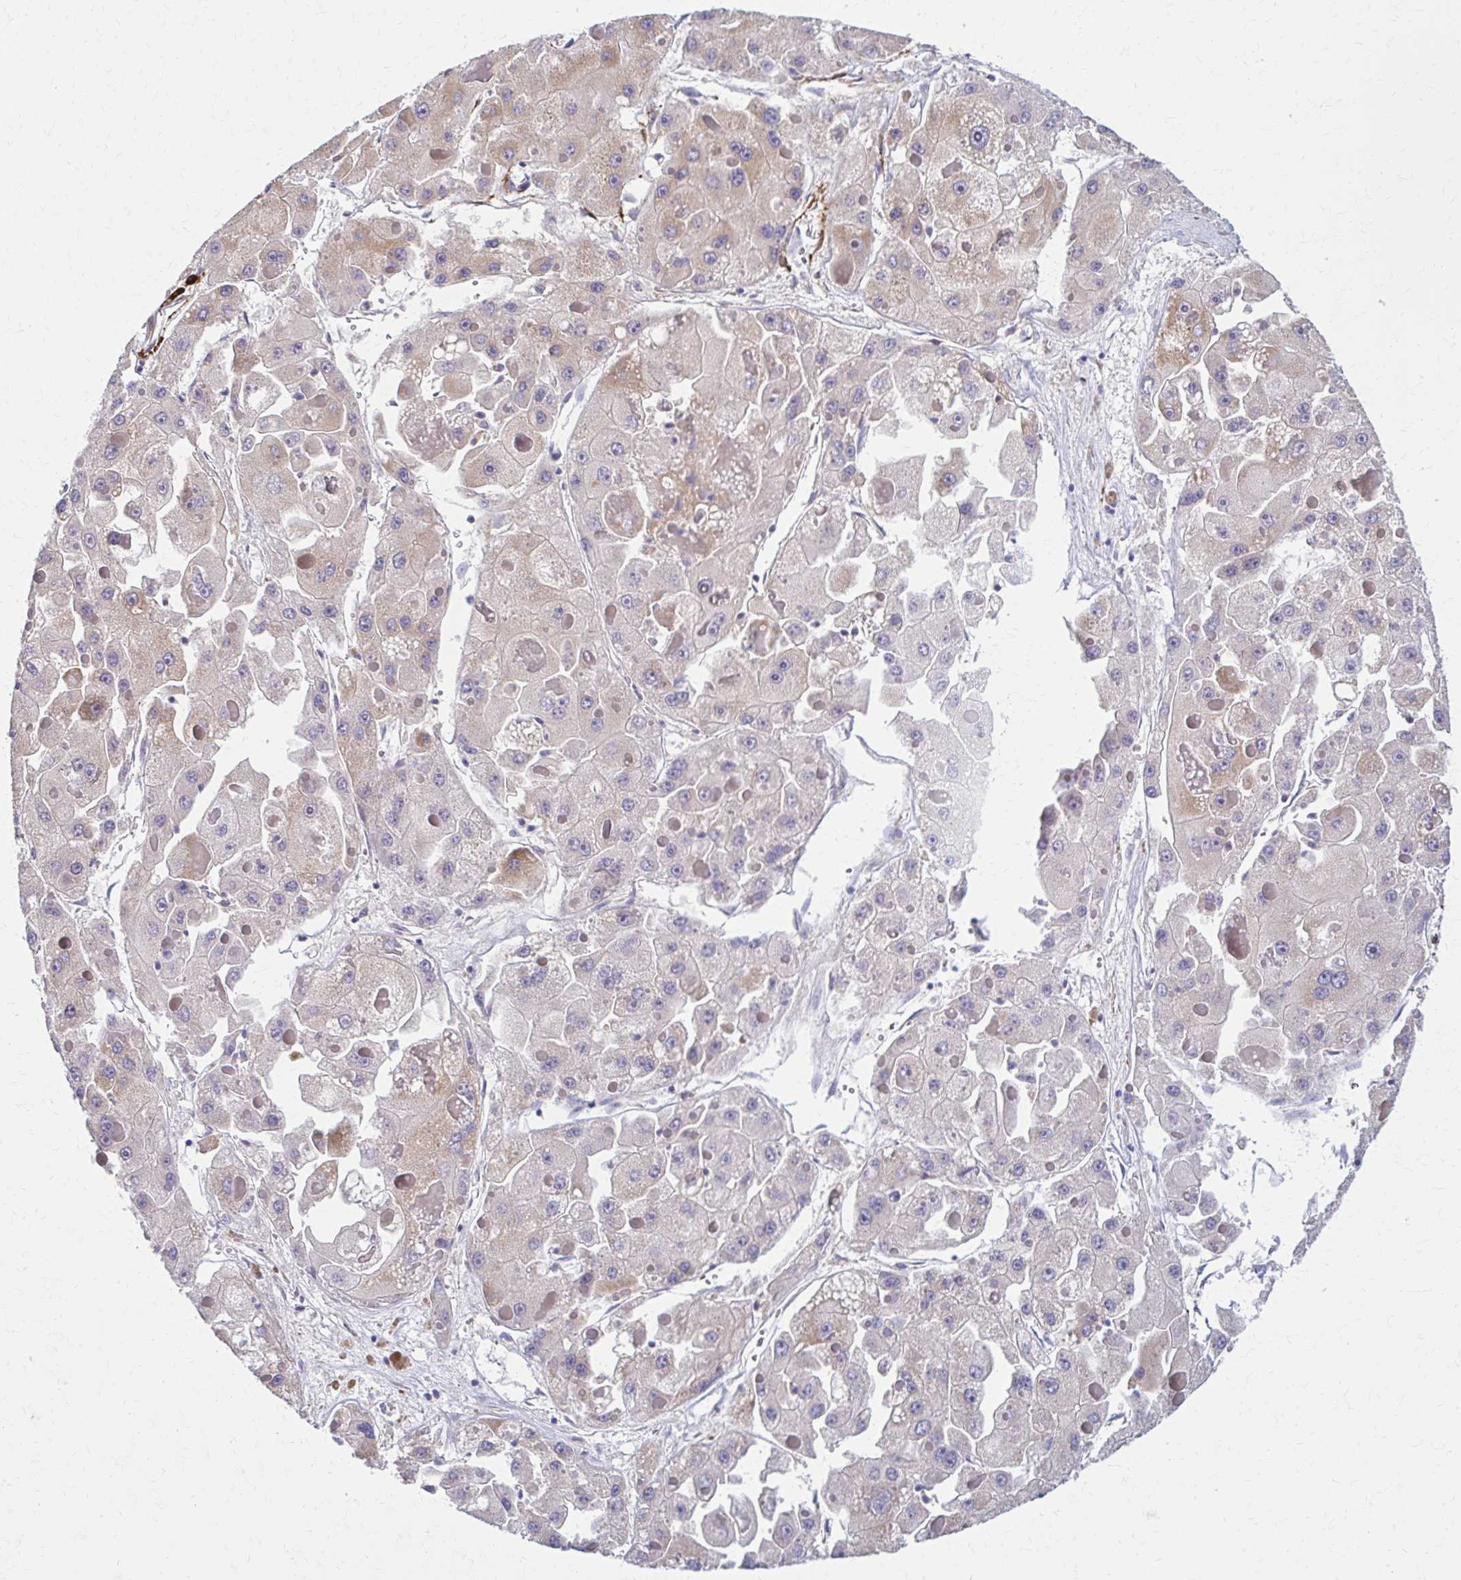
{"staining": {"intensity": "weak", "quantity": "<25%", "location": "cytoplasmic/membranous"}, "tissue": "liver cancer", "cell_type": "Tumor cells", "image_type": "cancer", "snomed": [{"axis": "morphology", "description": "Carcinoma, Hepatocellular, NOS"}, {"axis": "topography", "description": "Liver"}], "caption": "An image of human liver hepatocellular carcinoma is negative for staining in tumor cells.", "gene": "TIMMDC1", "patient": {"sex": "female", "age": 73}}